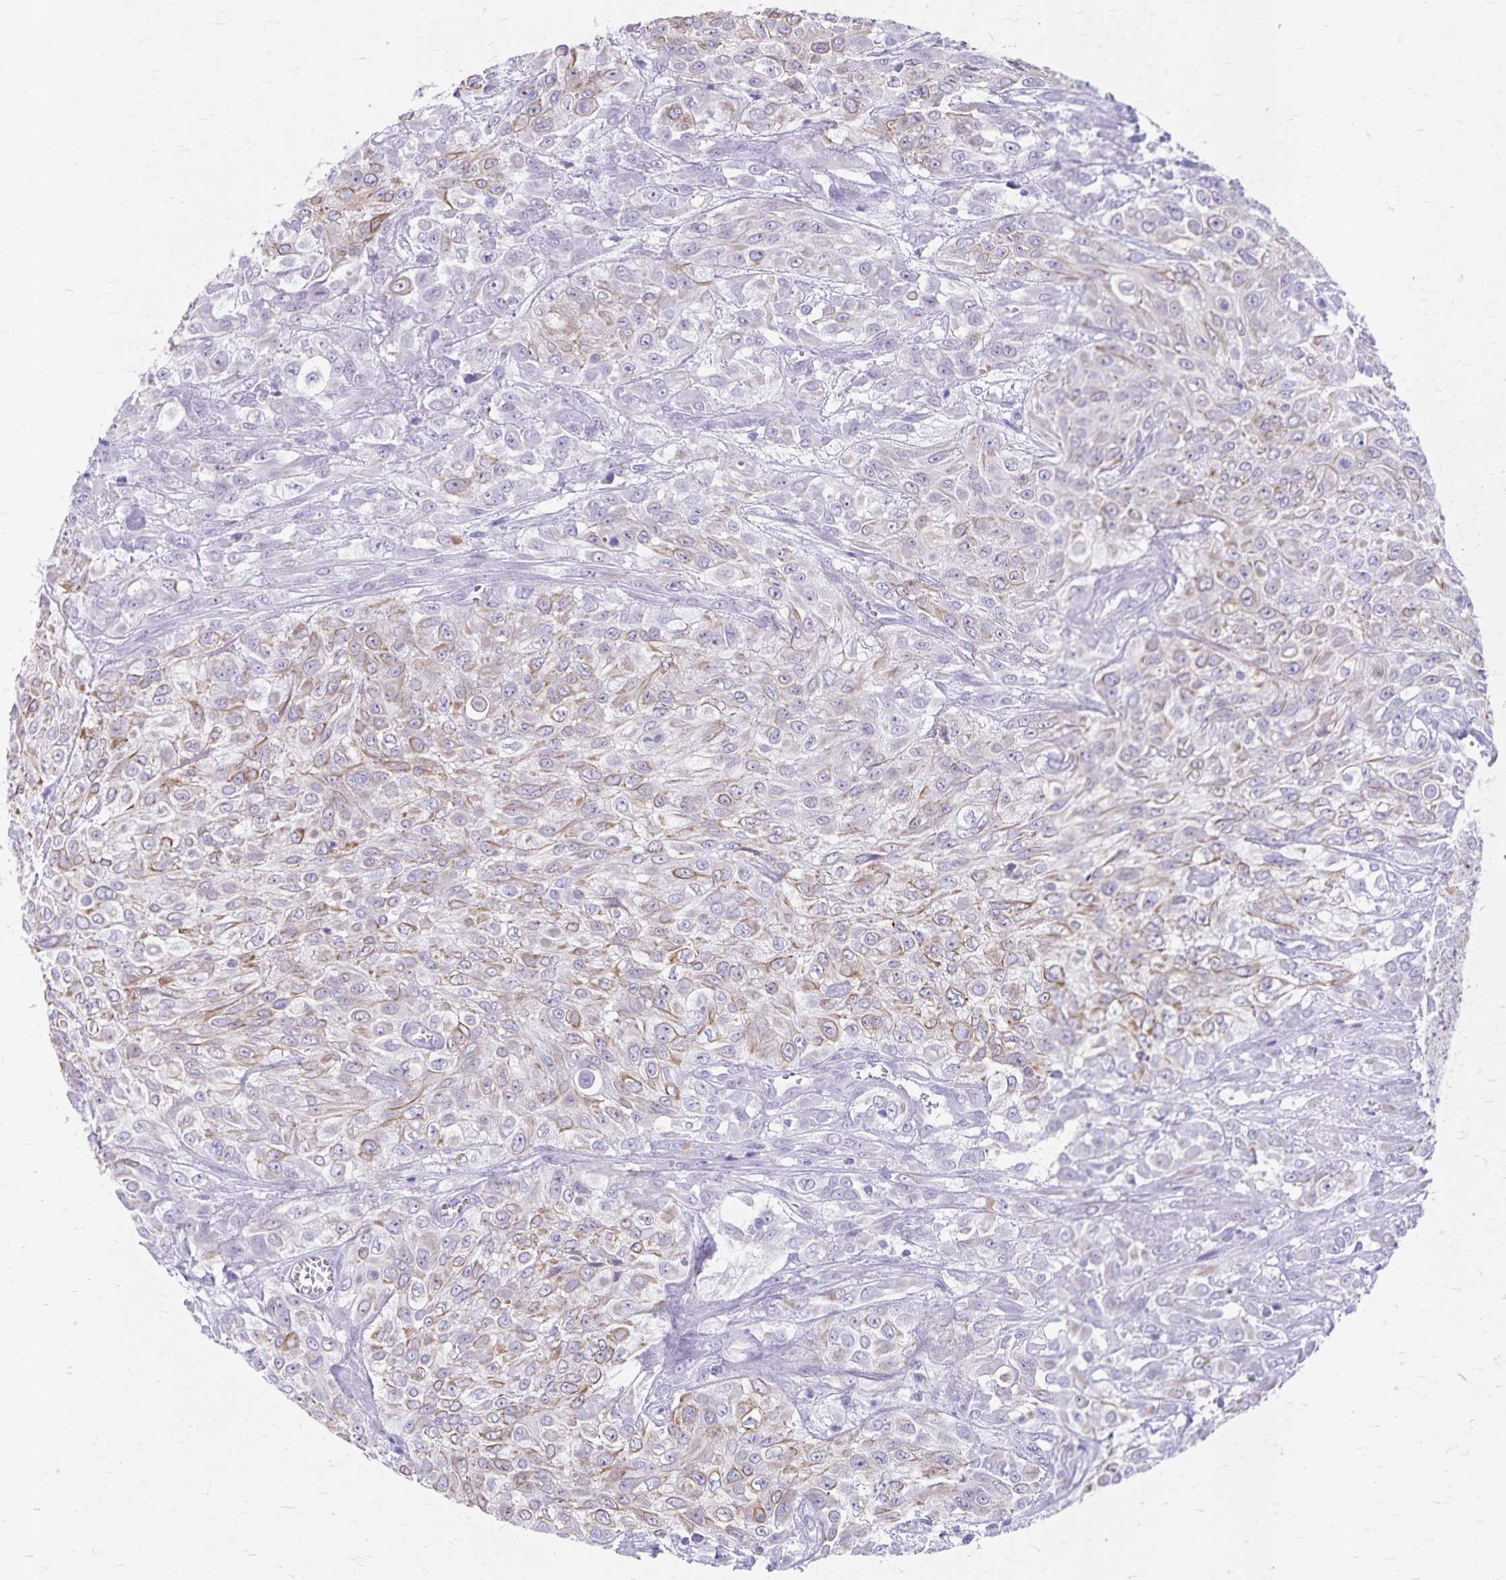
{"staining": {"intensity": "moderate", "quantity": "25%-75%", "location": "cytoplasmic/membranous"}, "tissue": "urothelial cancer", "cell_type": "Tumor cells", "image_type": "cancer", "snomed": [{"axis": "morphology", "description": "Urothelial carcinoma, High grade"}, {"axis": "topography", "description": "Urinary bladder"}], "caption": "Urothelial cancer tissue exhibits moderate cytoplasmic/membranous expression in about 25%-75% of tumor cells, visualized by immunohistochemistry.", "gene": "GPBAR1", "patient": {"sex": "male", "age": 57}}